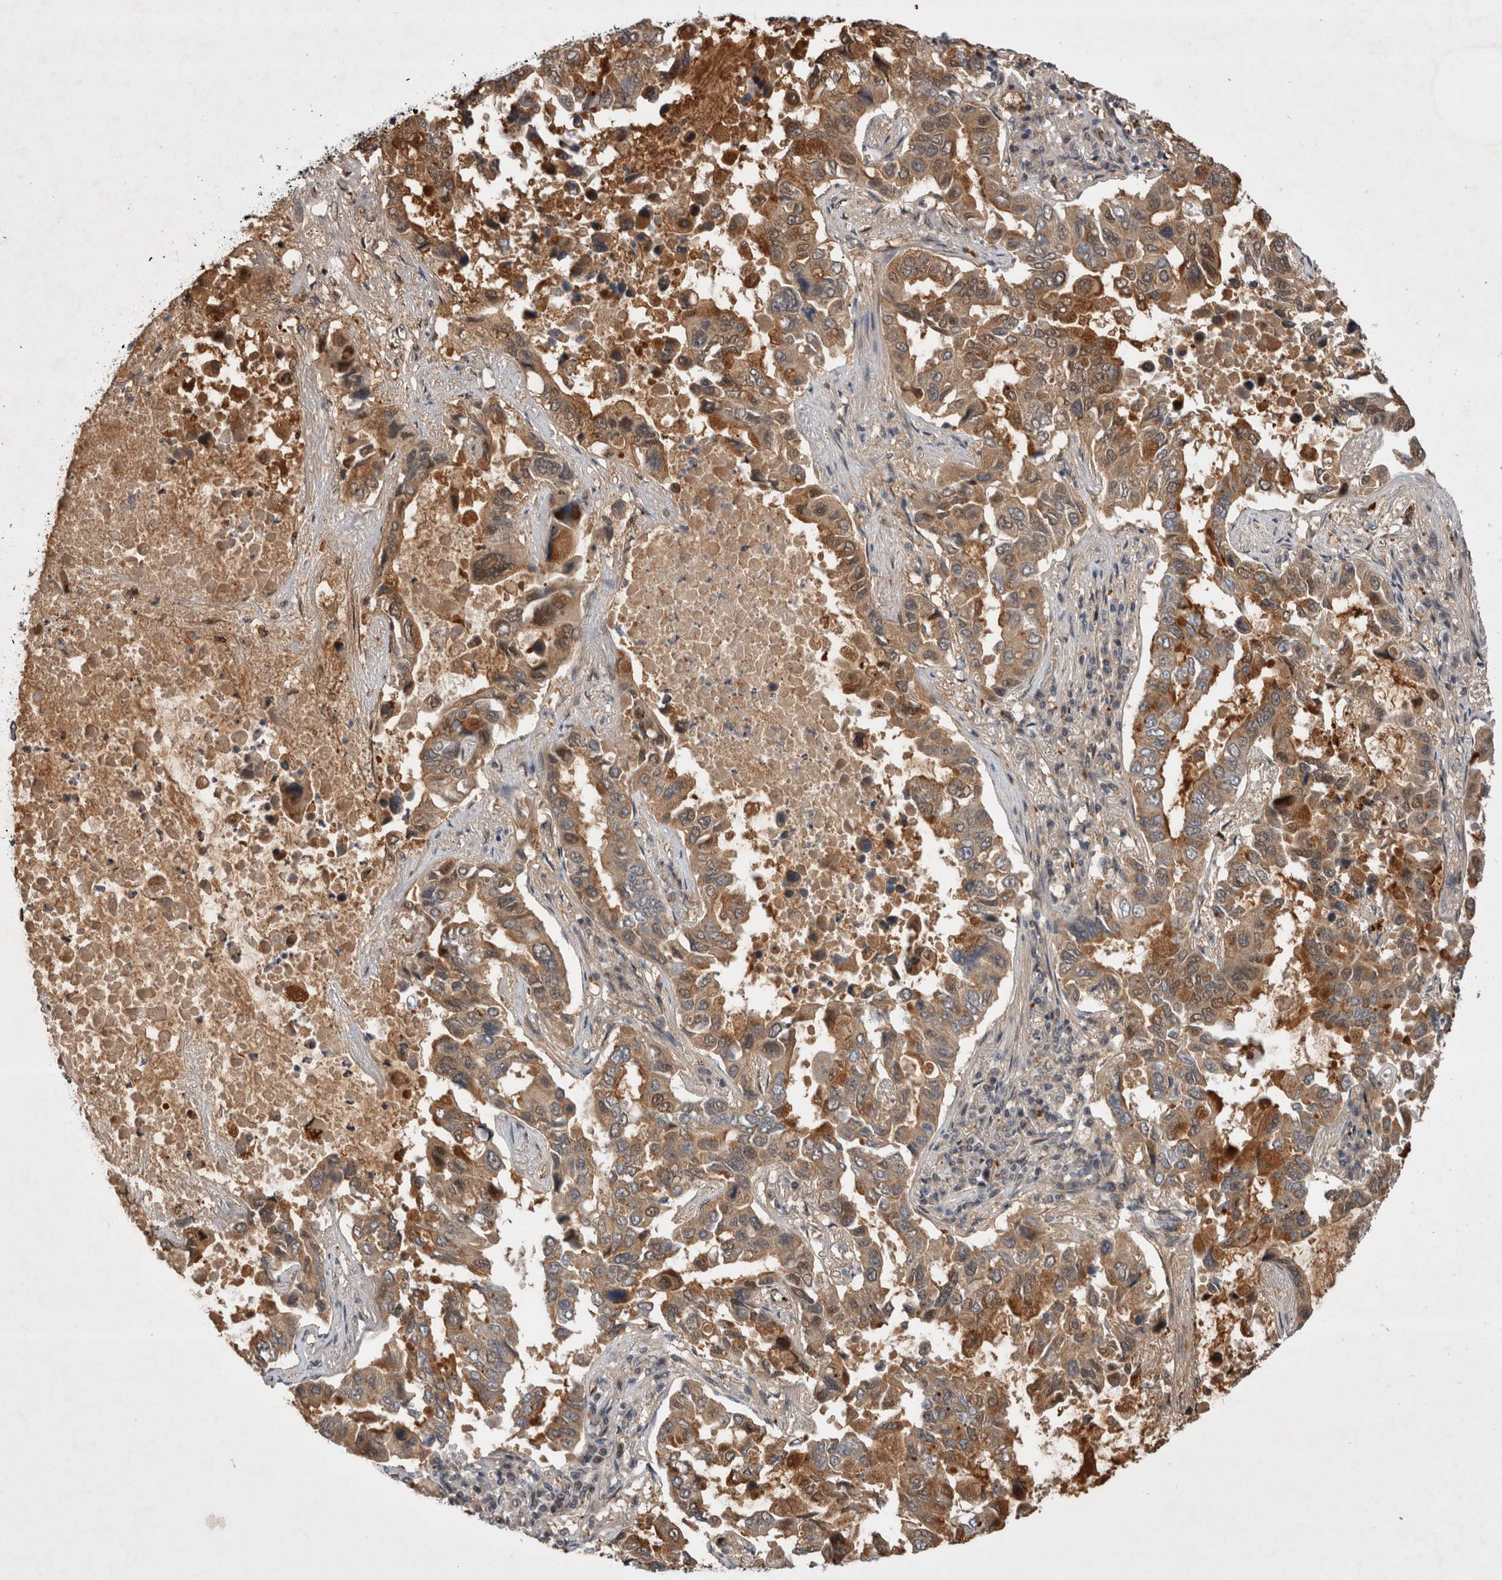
{"staining": {"intensity": "moderate", "quantity": ">75%", "location": "cytoplasmic/membranous"}, "tissue": "lung cancer", "cell_type": "Tumor cells", "image_type": "cancer", "snomed": [{"axis": "morphology", "description": "Adenocarcinoma, NOS"}, {"axis": "topography", "description": "Lung"}], "caption": "High-magnification brightfield microscopy of lung cancer stained with DAB (brown) and counterstained with hematoxylin (blue). tumor cells exhibit moderate cytoplasmic/membranous expression is identified in about>75% of cells.", "gene": "MRPL37", "patient": {"sex": "male", "age": 64}}